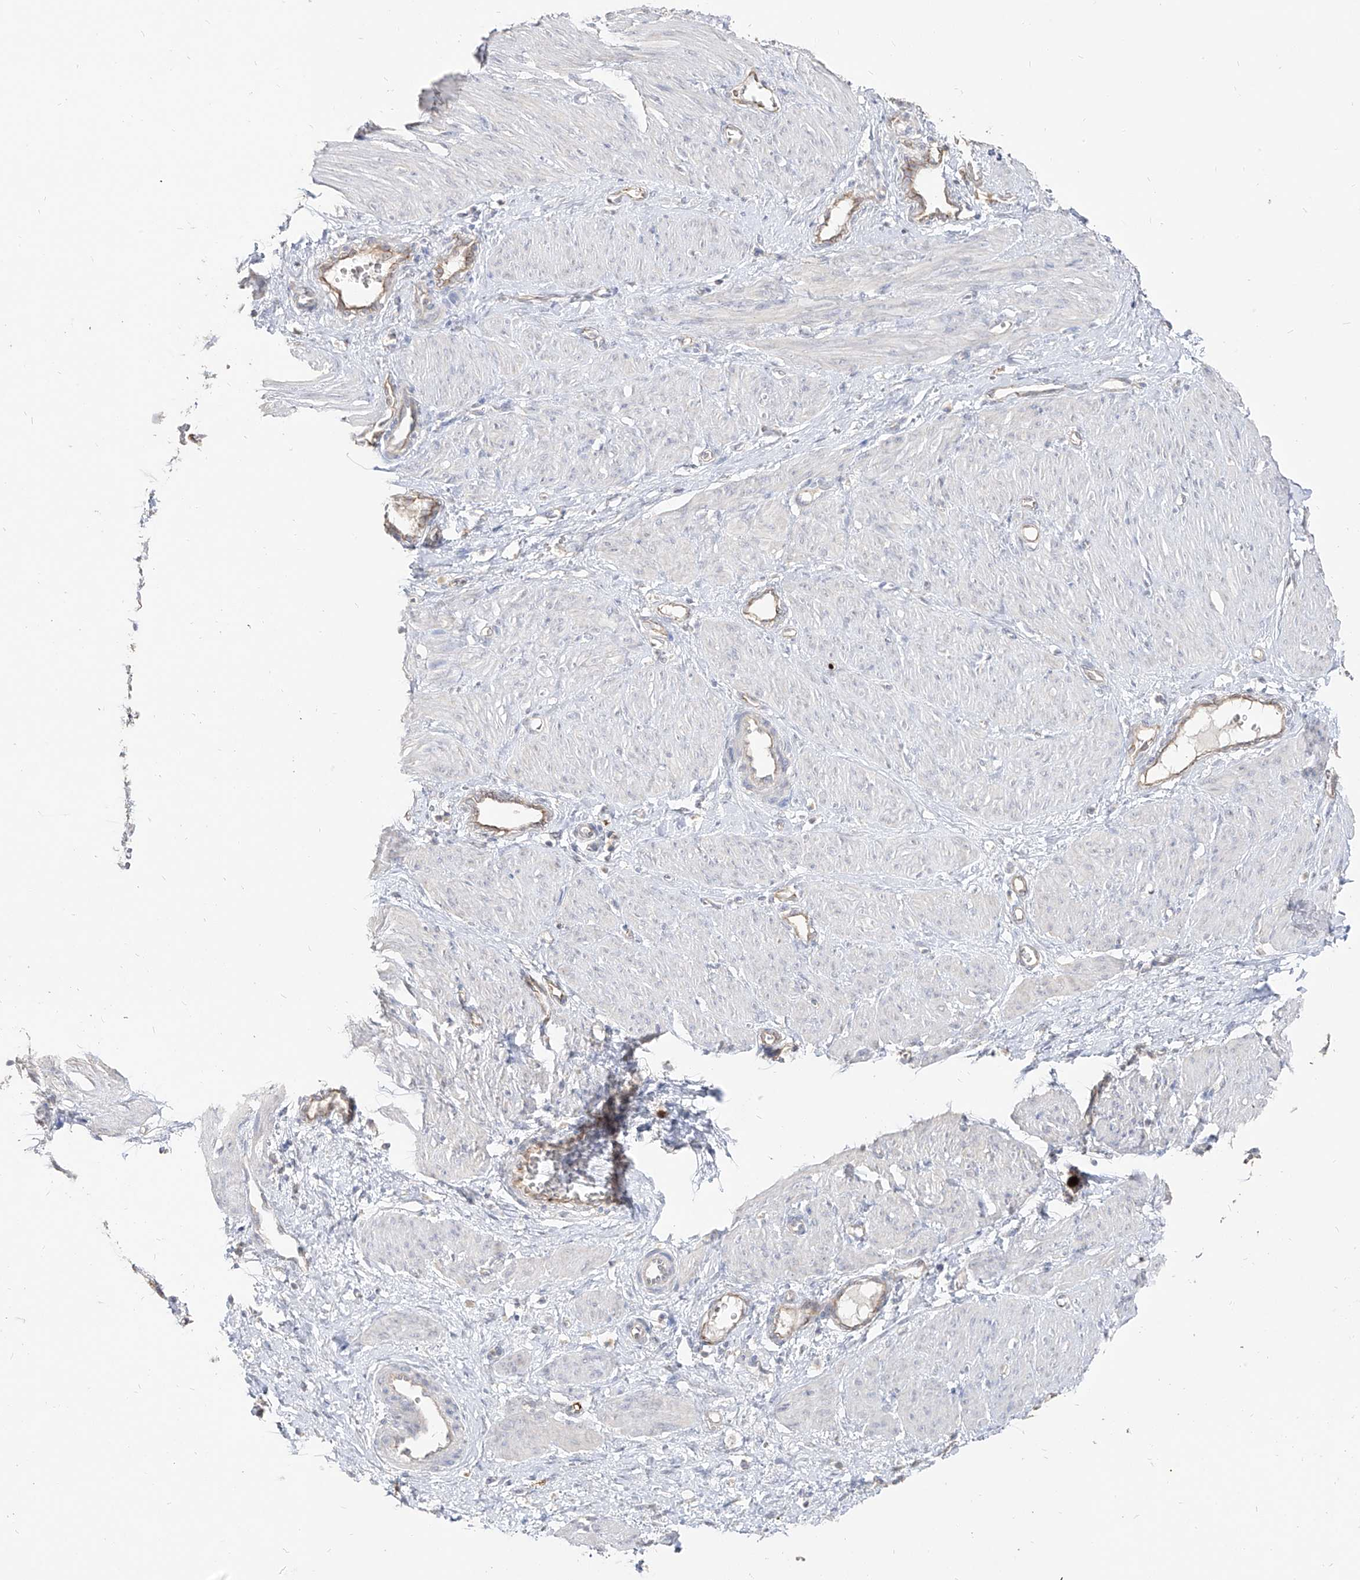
{"staining": {"intensity": "weak", "quantity": "<25%", "location": "cytoplasmic/membranous"}, "tissue": "smooth muscle", "cell_type": "Smooth muscle cells", "image_type": "normal", "snomed": [{"axis": "morphology", "description": "Normal tissue, NOS"}, {"axis": "topography", "description": "Endometrium"}], "caption": "Protein analysis of unremarkable smooth muscle exhibits no significant expression in smooth muscle cells. The staining was performed using DAB (3,3'-diaminobenzidine) to visualize the protein expression in brown, while the nuclei were stained in blue with hematoxylin (Magnification: 20x).", "gene": "ZNF227", "patient": {"sex": "female", "age": 33}}